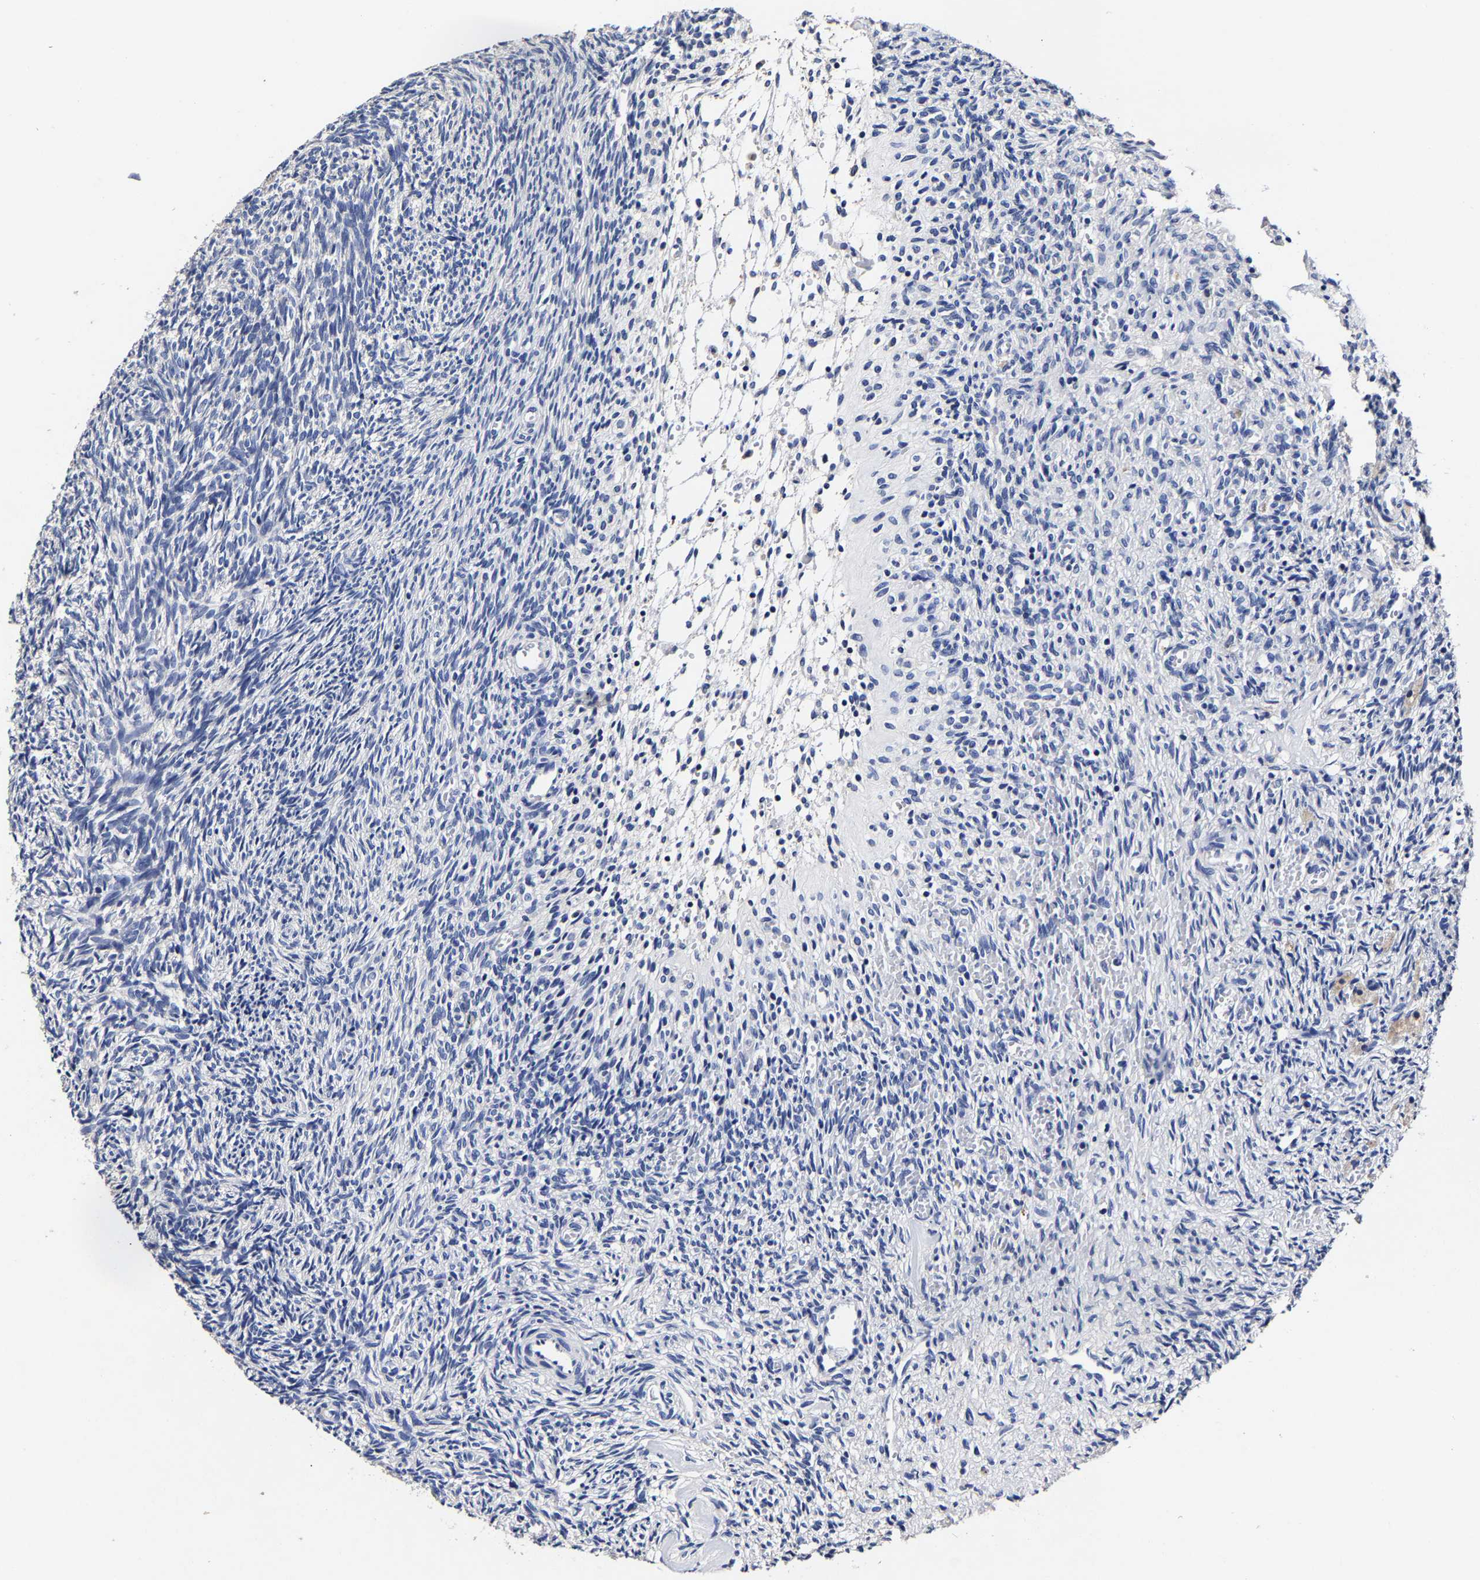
{"staining": {"intensity": "negative", "quantity": "none", "location": "none"}, "tissue": "ovary", "cell_type": "Ovarian stroma cells", "image_type": "normal", "snomed": [{"axis": "morphology", "description": "Normal tissue, NOS"}, {"axis": "topography", "description": "Ovary"}], "caption": "This is a micrograph of immunohistochemistry (IHC) staining of benign ovary, which shows no positivity in ovarian stroma cells.", "gene": "AKAP4", "patient": {"sex": "female", "age": 41}}